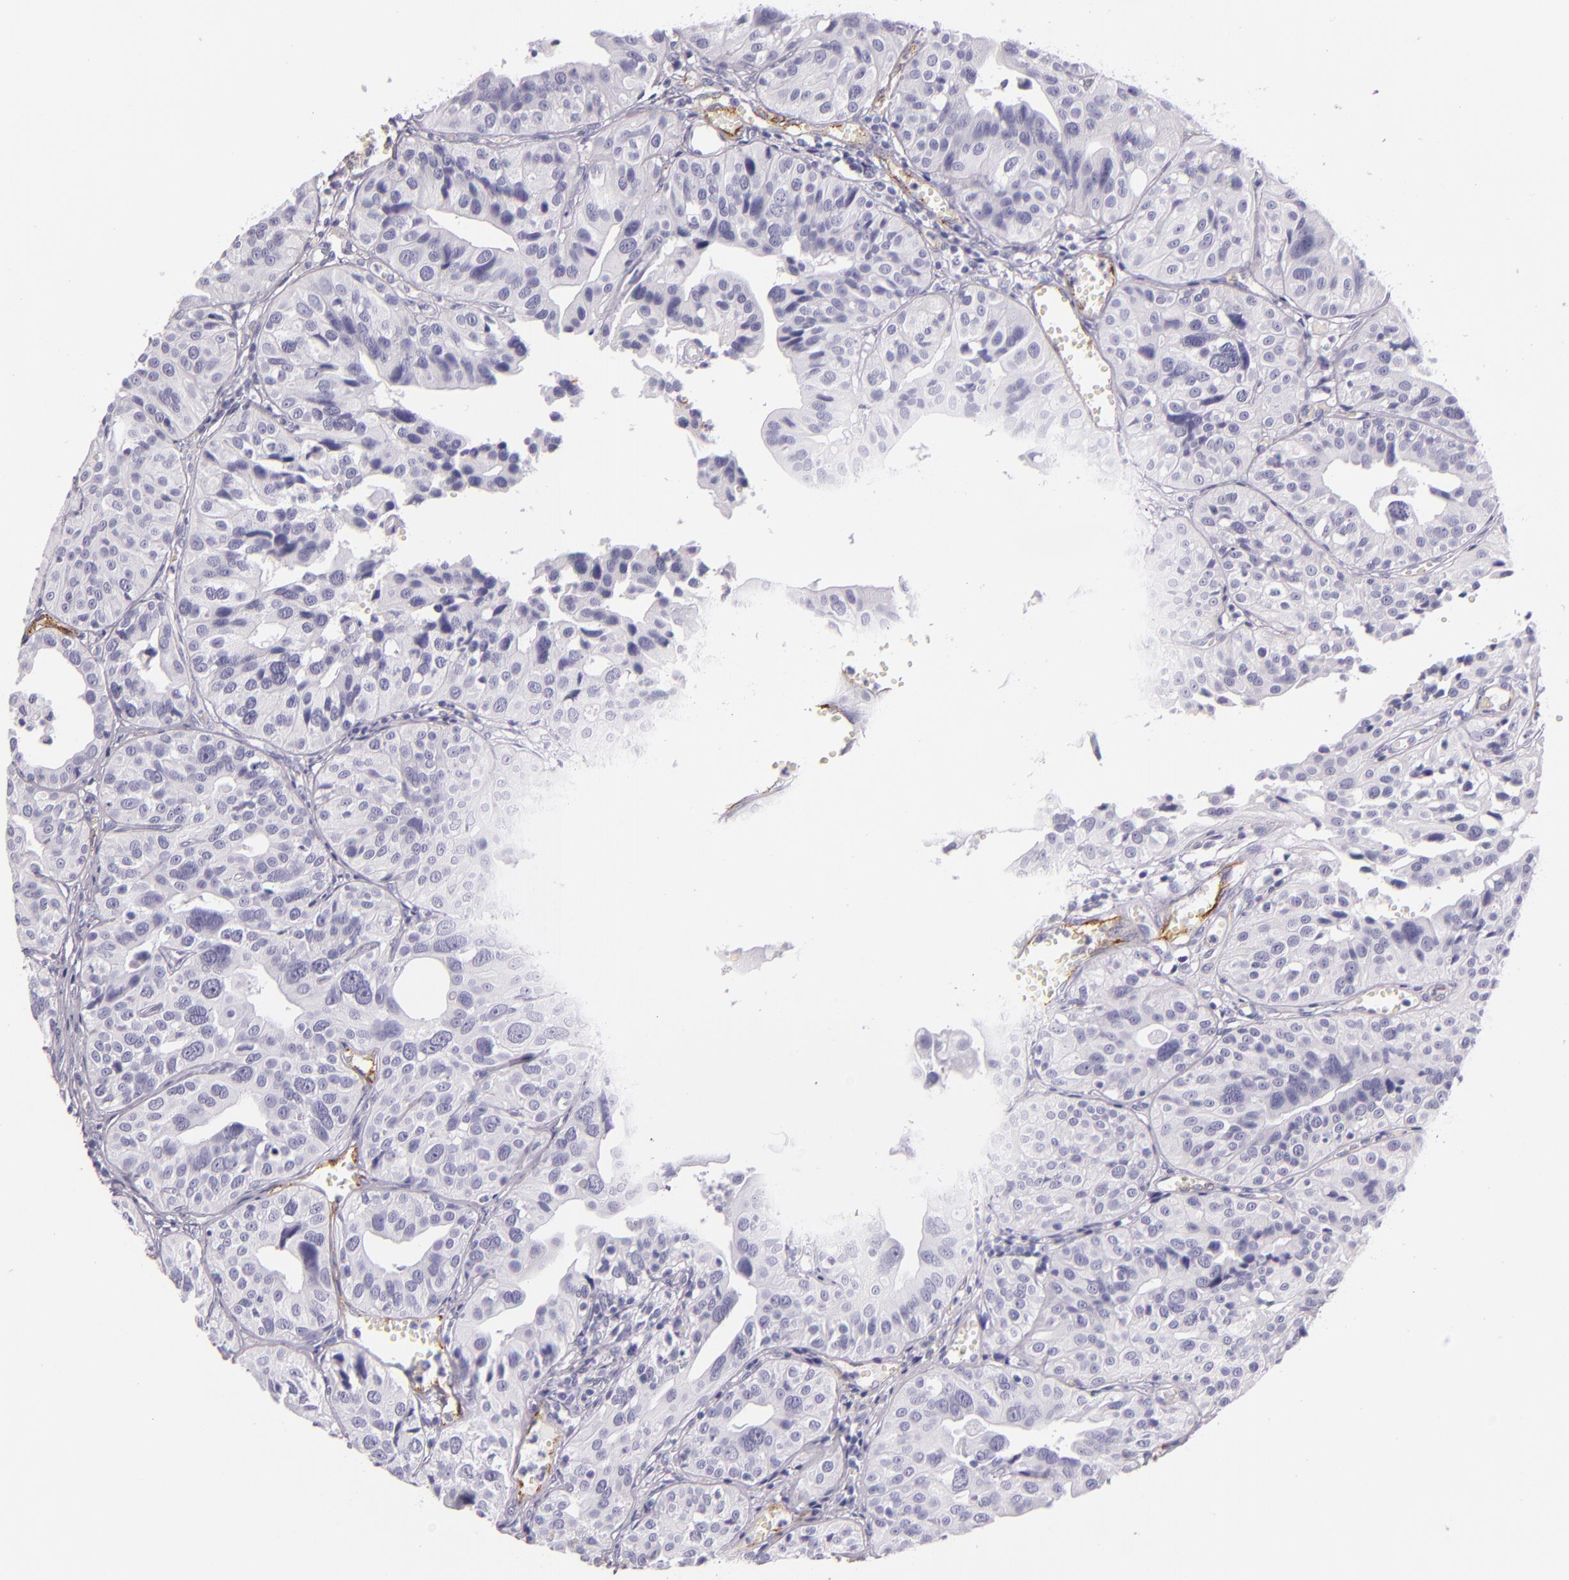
{"staining": {"intensity": "negative", "quantity": "none", "location": "none"}, "tissue": "urothelial cancer", "cell_type": "Tumor cells", "image_type": "cancer", "snomed": [{"axis": "morphology", "description": "Urothelial carcinoma, High grade"}, {"axis": "topography", "description": "Urinary bladder"}], "caption": "Immunohistochemical staining of human urothelial carcinoma (high-grade) displays no significant positivity in tumor cells. Brightfield microscopy of immunohistochemistry stained with DAB (3,3'-diaminobenzidine) (brown) and hematoxylin (blue), captured at high magnification.", "gene": "SELP", "patient": {"sex": "male", "age": 56}}